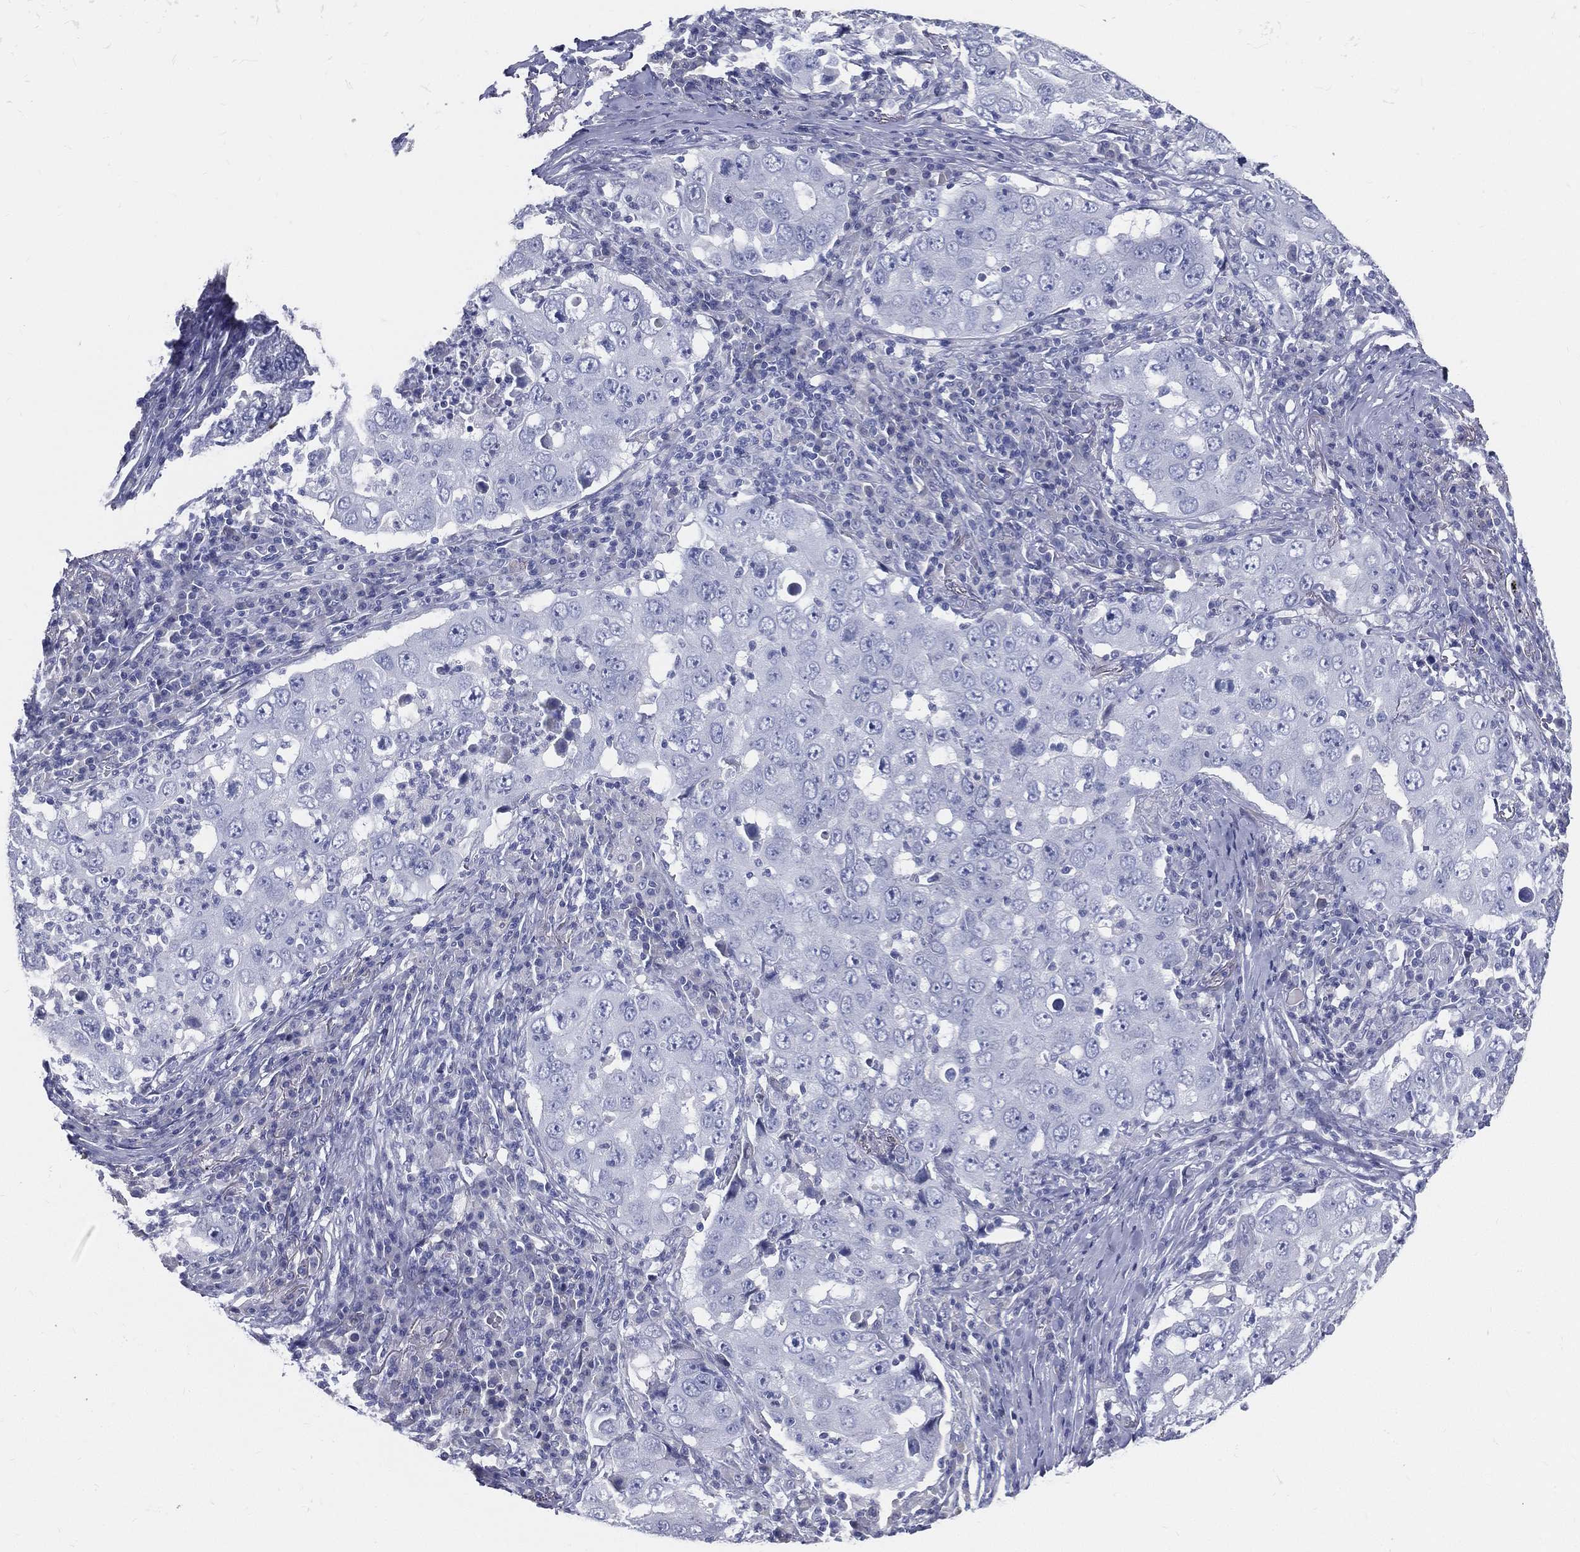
{"staining": {"intensity": "negative", "quantity": "none", "location": "none"}, "tissue": "lung cancer", "cell_type": "Tumor cells", "image_type": "cancer", "snomed": [{"axis": "morphology", "description": "Adenocarcinoma, NOS"}, {"axis": "topography", "description": "Lung"}], "caption": "Protein analysis of lung adenocarcinoma displays no significant positivity in tumor cells.", "gene": "STS", "patient": {"sex": "male", "age": 73}}